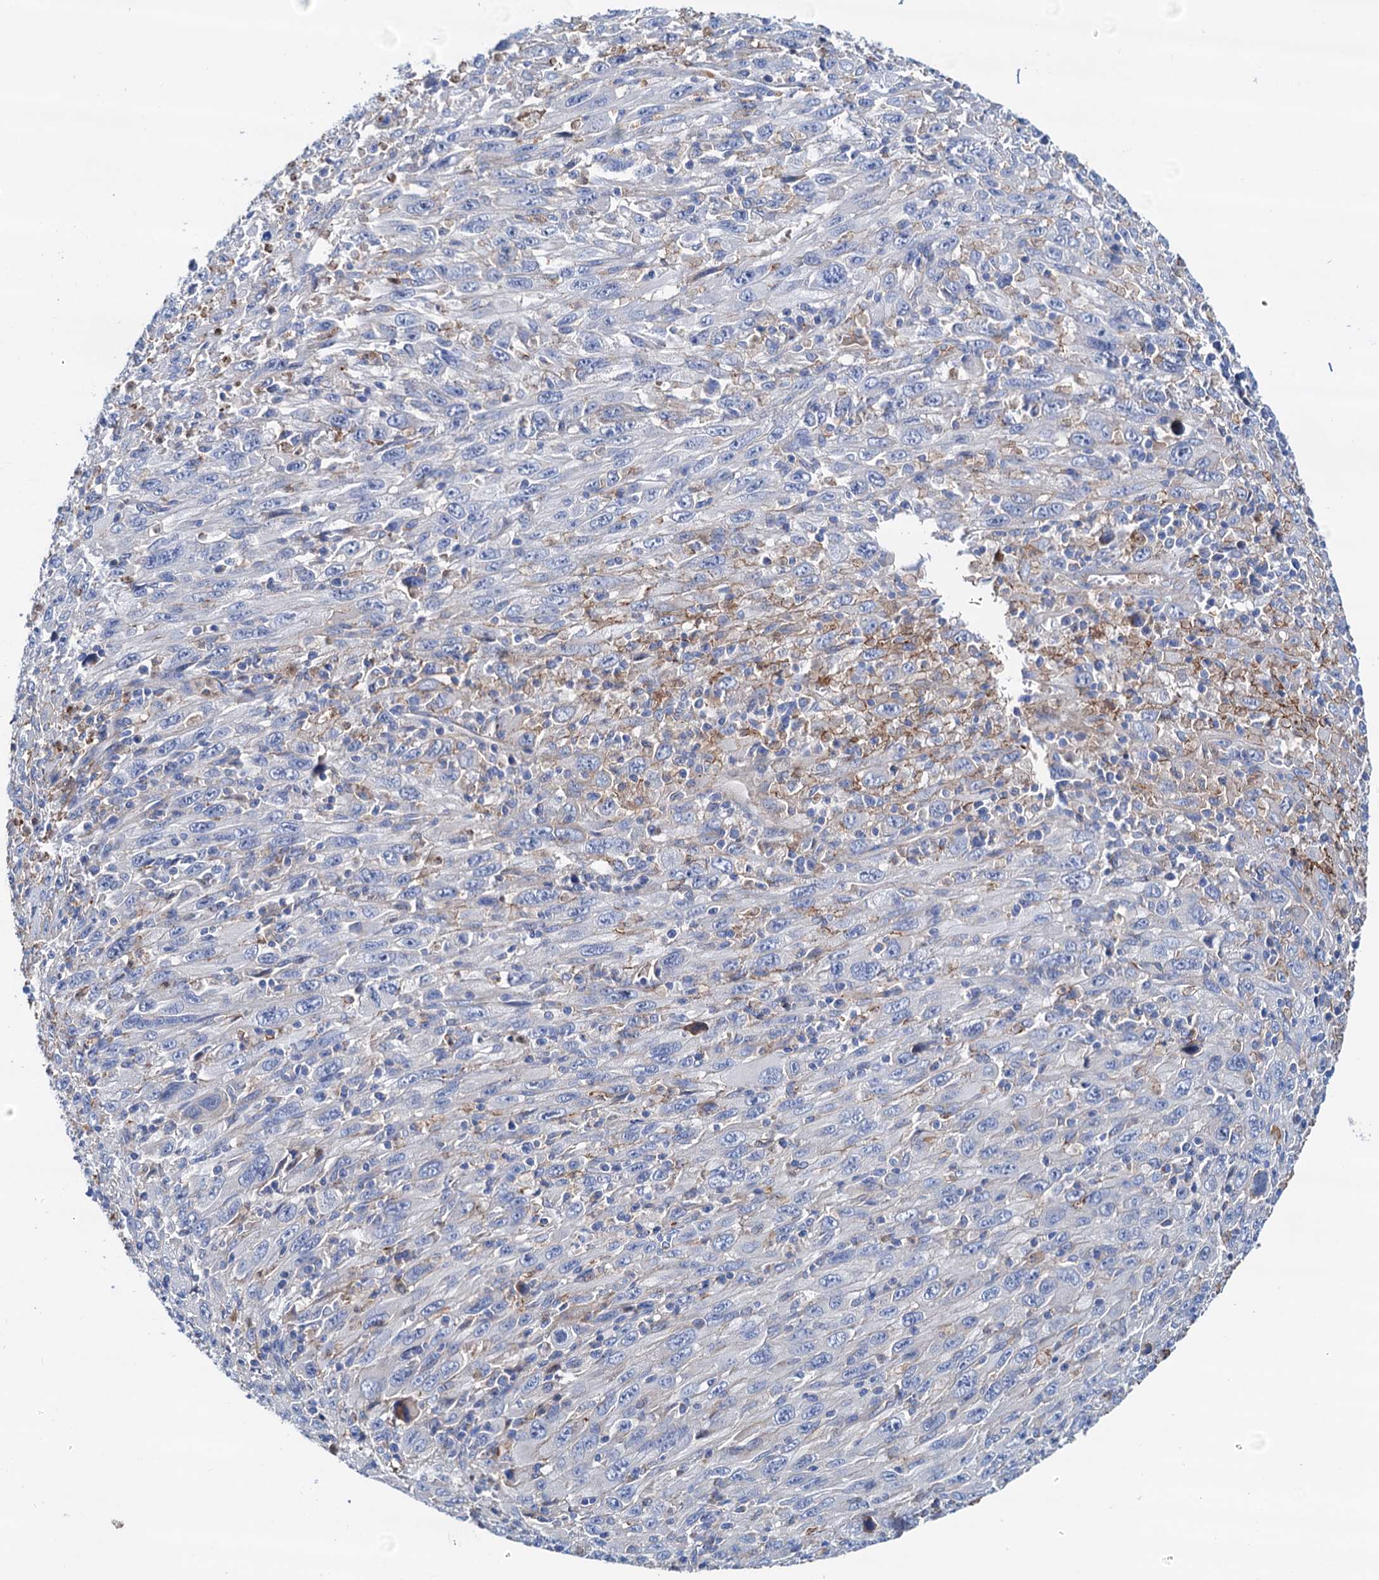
{"staining": {"intensity": "negative", "quantity": "none", "location": "none"}, "tissue": "melanoma", "cell_type": "Tumor cells", "image_type": "cancer", "snomed": [{"axis": "morphology", "description": "Malignant melanoma, Metastatic site"}, {"axis": "topography", "description": "Skin"}], "caption": "Melanoma was stained to show a protein in brown. There is no significant positivity in tumor cells. (Immunohistochemistry, brightfield microscopy, high magnification).", "gene": "RASSF9", "patient": {"sex": "female", "age": 56}}